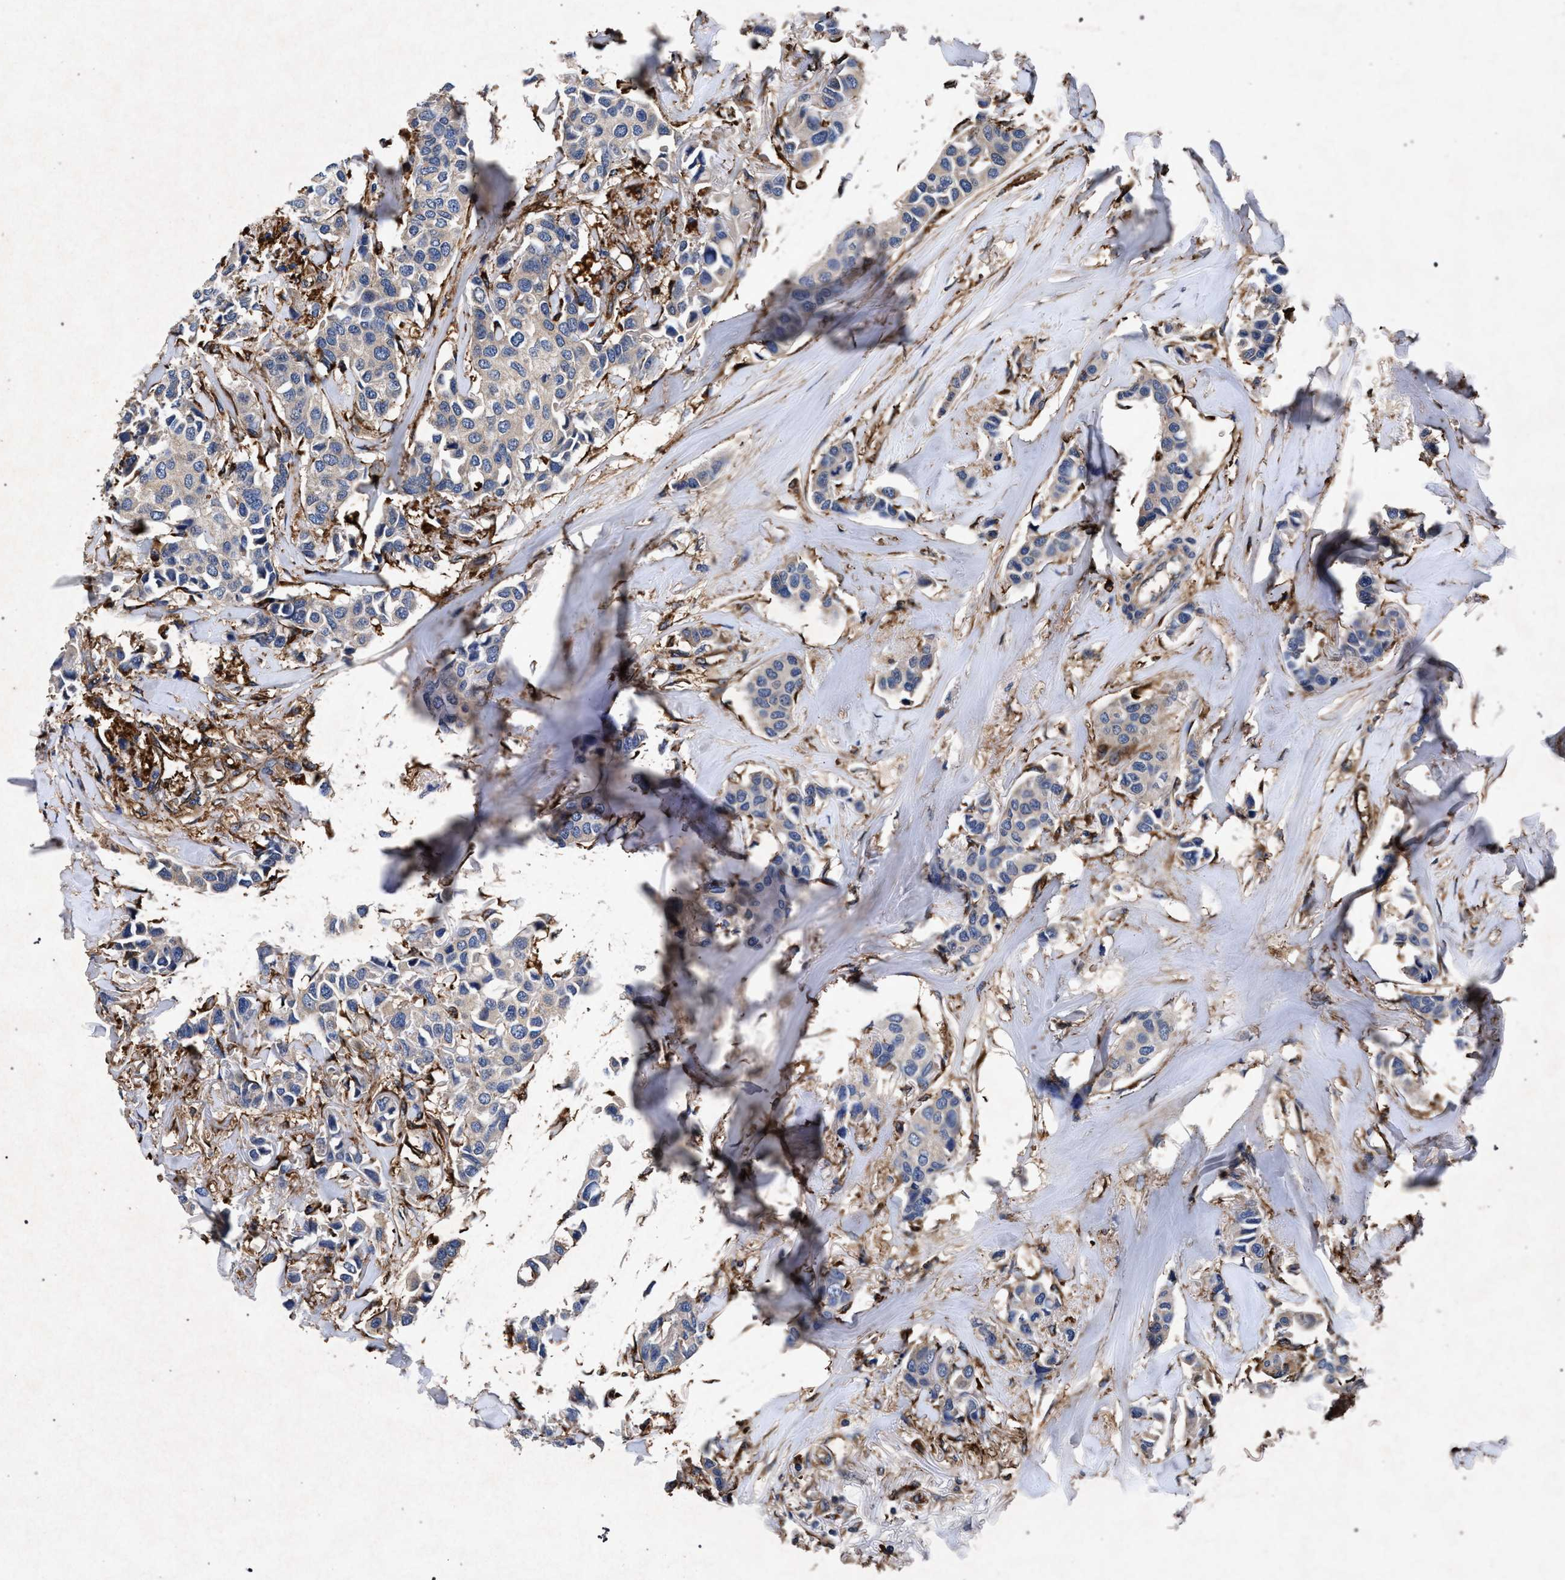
{"staining": {"intensity": "negative", "quantity": "none", "location": "none"}, "tissue": "breast cancer", "cell_type": "Tumor cells", "image_type": "cancer", "snomed": [{"axis": "morphology", "description": "Duct carcinoma"}, {"axis": "topography", "description": "Breast"}], "caption": "IHC micrograph of human breast cancer (invasive ductal carcinoma) stained for a protein (brown), which shows no staining in tumor cells.", "gene": "MARCKS", "patient": {"sex": "female", "age": 80}}